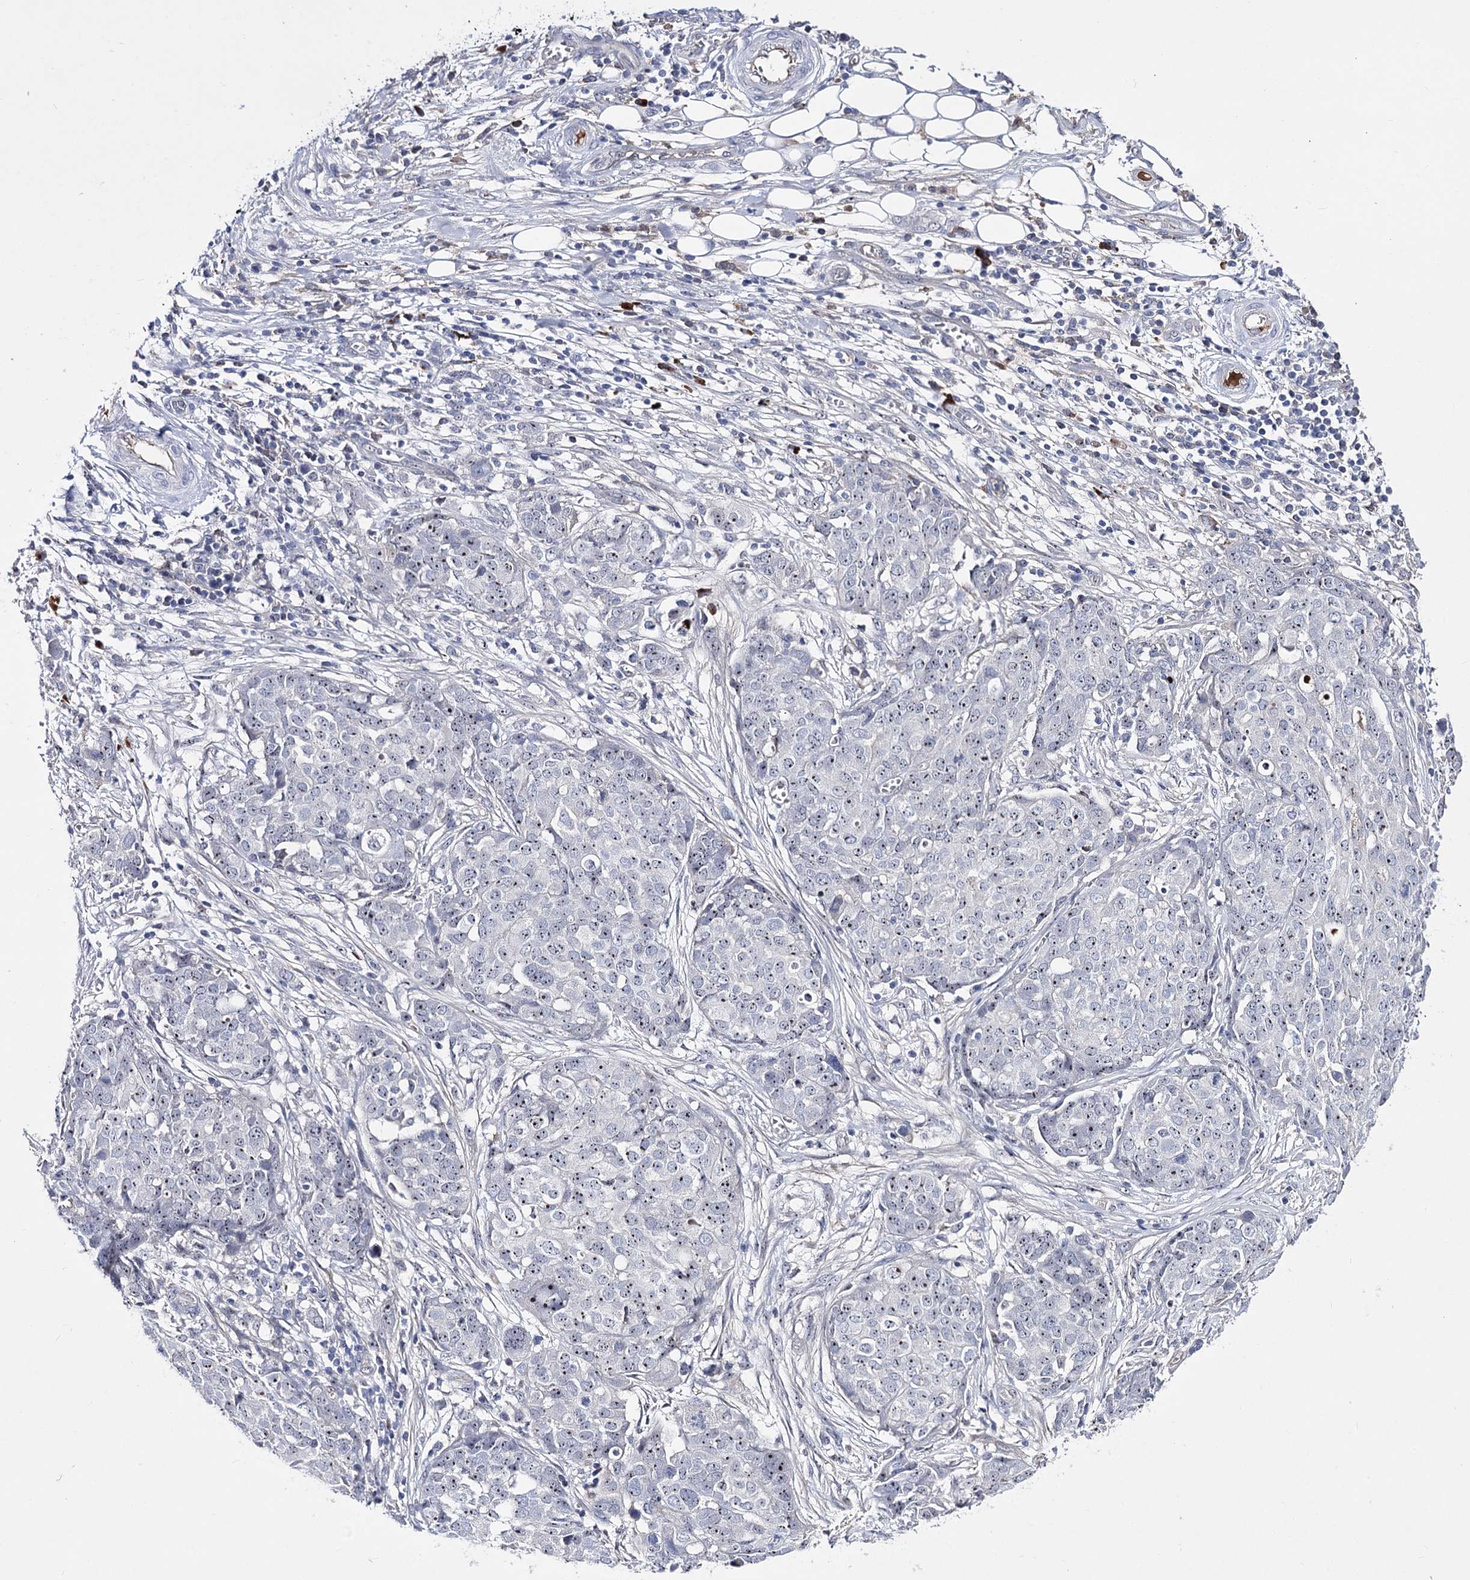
{"staining": {"intensity": "moderate", "quantity": "25%-75%", "location": "nuclear"}, "tissue": "ovarian cancer", "cell_type": "Tumor cells", "image_type": "cancer", "snomed": [{"axis": "morphology", "description": "Cystadenocarcinoma, serous, NOS"}, {"axis": "topography", "description": "Soft tissue"}, {"axis": "topography", "description": "Ovary"}], "caption": "Brown immunohistochemical staining in human ovarian serous cystadenocarcinoma displays moderate nuclear positivity in about 25%-75% of tumor cells.", "gene": "PCGF5", "patient": {"sex": "female", "age": 57}}